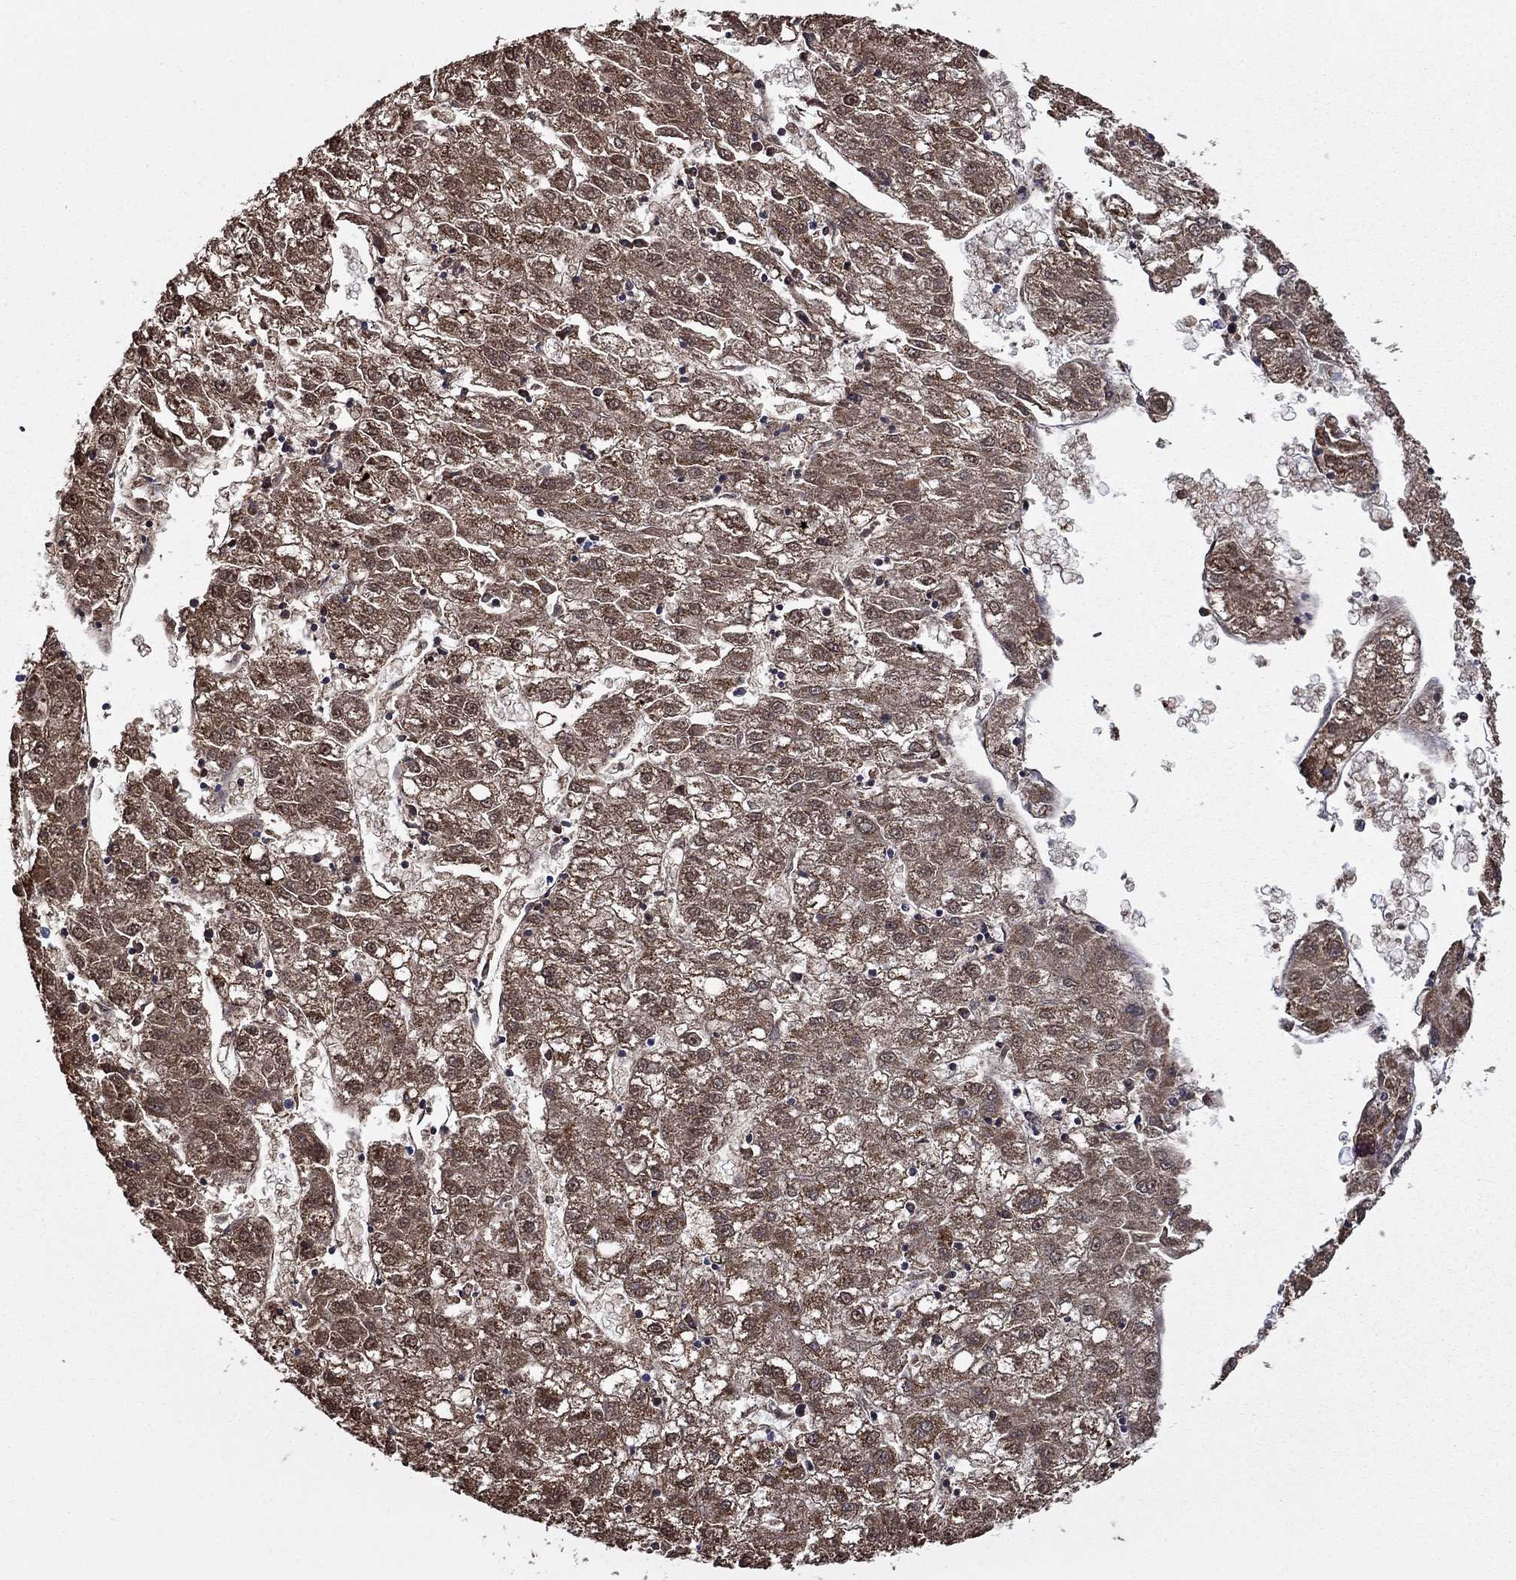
{"staining": {"intensity": "moderate", "quantity": ">75%", "location": "cytoplasmic/membranous"}, "tissue": "liver cancer", "cell_type": "Tumor cells", "image_type": "cancer", "snomed": [{"axis": "morphology", "description": "Carcinoma, Hepatocellular, NOS"}, {"axis": "topography", "description": "Liver"}], "caption": "Protein analysis of hepatocellular carcinoma (liver) tissue displays moderate cytoplasmic/membranous staining in approximately >75% of tumor cells.", "gene": "ACADSB", "patient": {"sex": "male", "age": 72}}